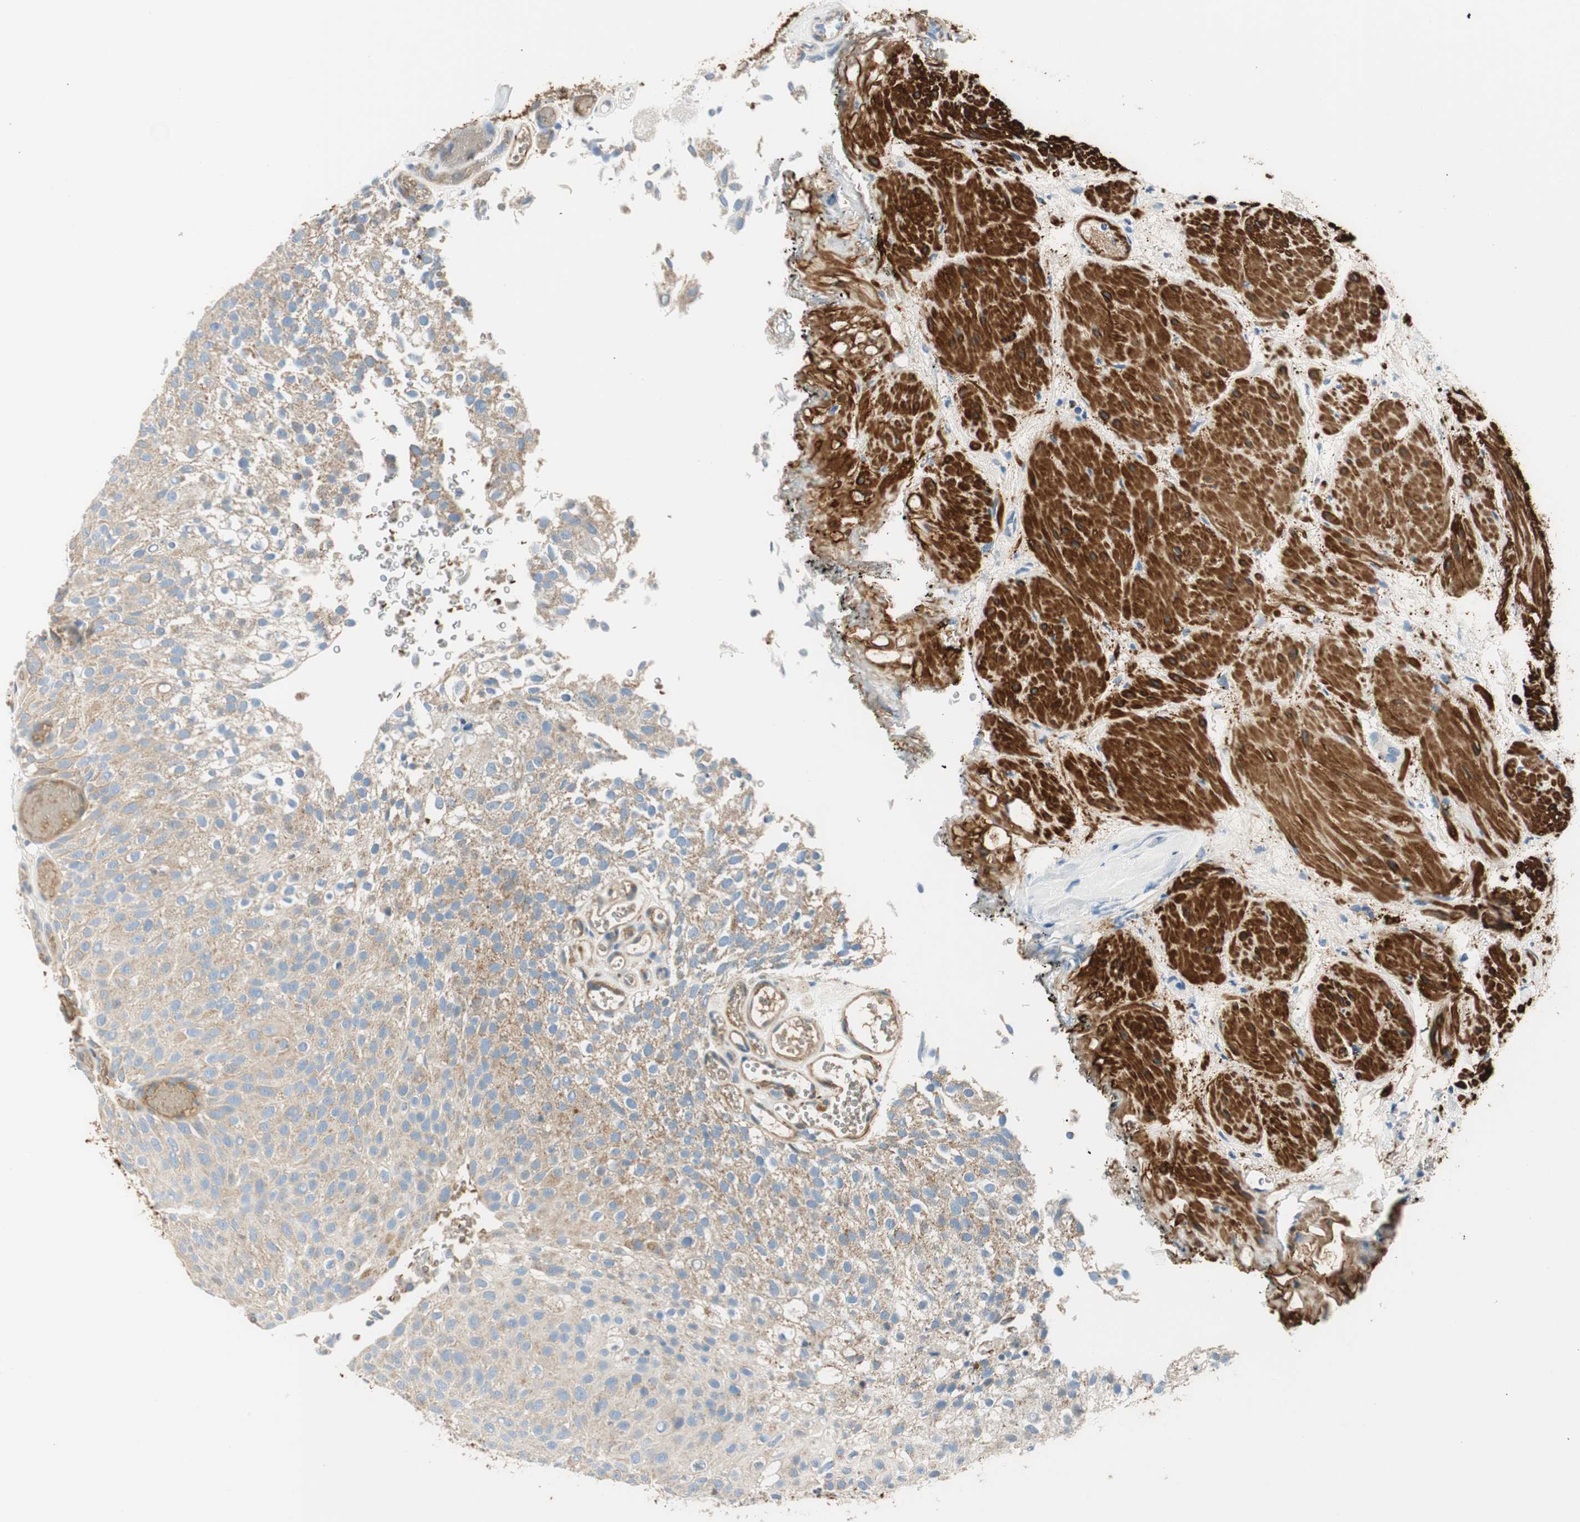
{"staining": {"intensity": "weak", "quantity": ">75%", "location": "cytoplasmic/membranous"}, "tissue": "urothelial cancer", "cell_type": "Tumor cells", "image_type": "cancer", "snomed": [{"axis": "morphology", "description": "Urothelial carcinoma, Low grade"}, {"axis": "topography", "description": "Urinary bladder"}], "caption": "A brown stain highlights weak cytoplasmic/membranous expression of a protein in human urothelial cancer tumor cells.", "gene": "RORB", "patient": {"sex": "male", "age": 78}}